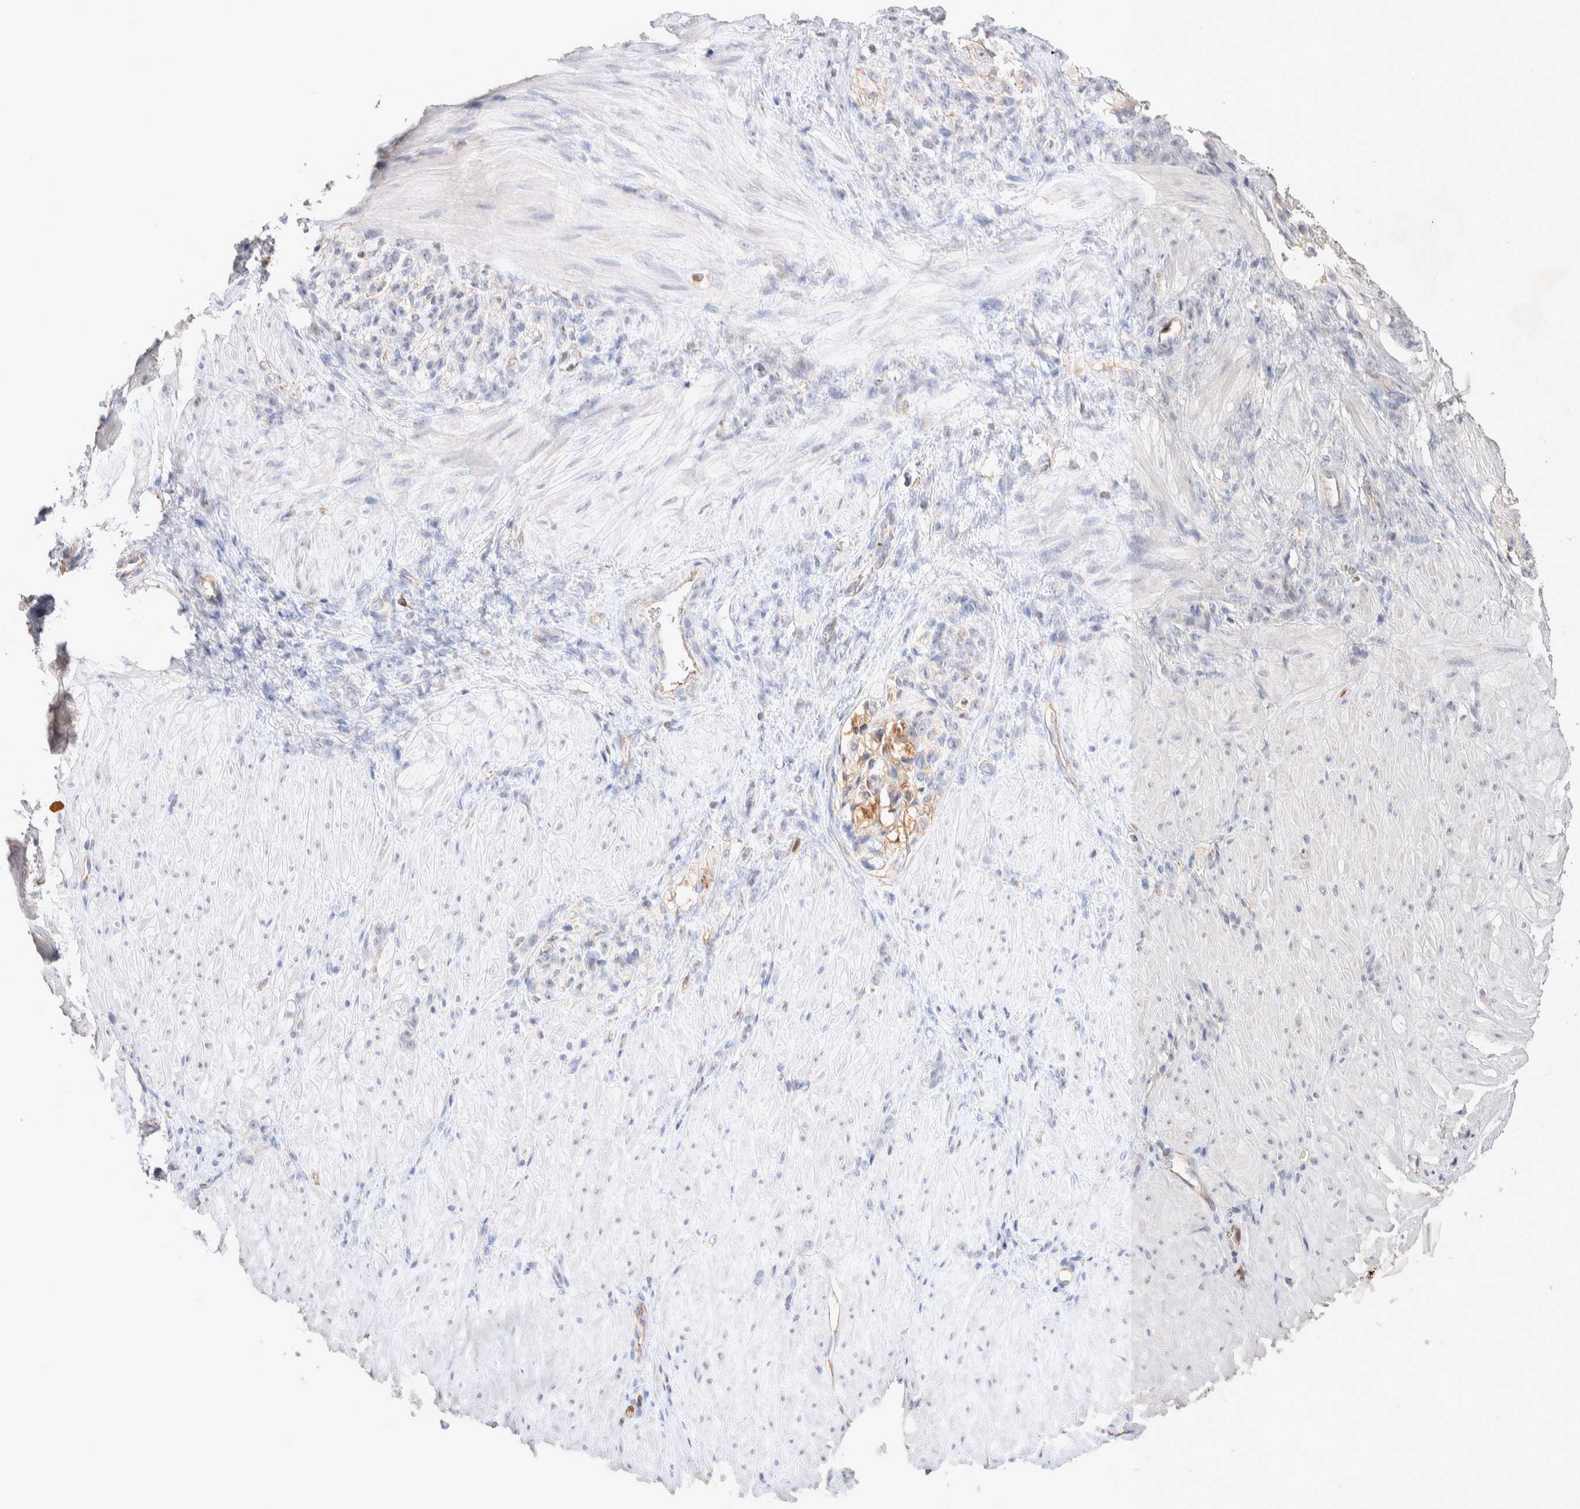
{"staining": {"intensity": "negative", "quantity": "none", "location": "none"}, "tissue": "stomach cancer", "cell_type": "Tumor cells", "image_type": "cancer", "snomed": [{"axis": "morphology", "description": "Normal tissue, NOS"}, {"axis": "morphology", "description": "Adenocarcinoma, NOS"}, {"axis": "topography", "description": "Stomach"}], "caption": "A histopathology image of human stomach cancer (adenocarcinoma) is negative for staining in tumor cells.", "gene": "FFAR2", "patient": {"sex": "male", "age": 82}}